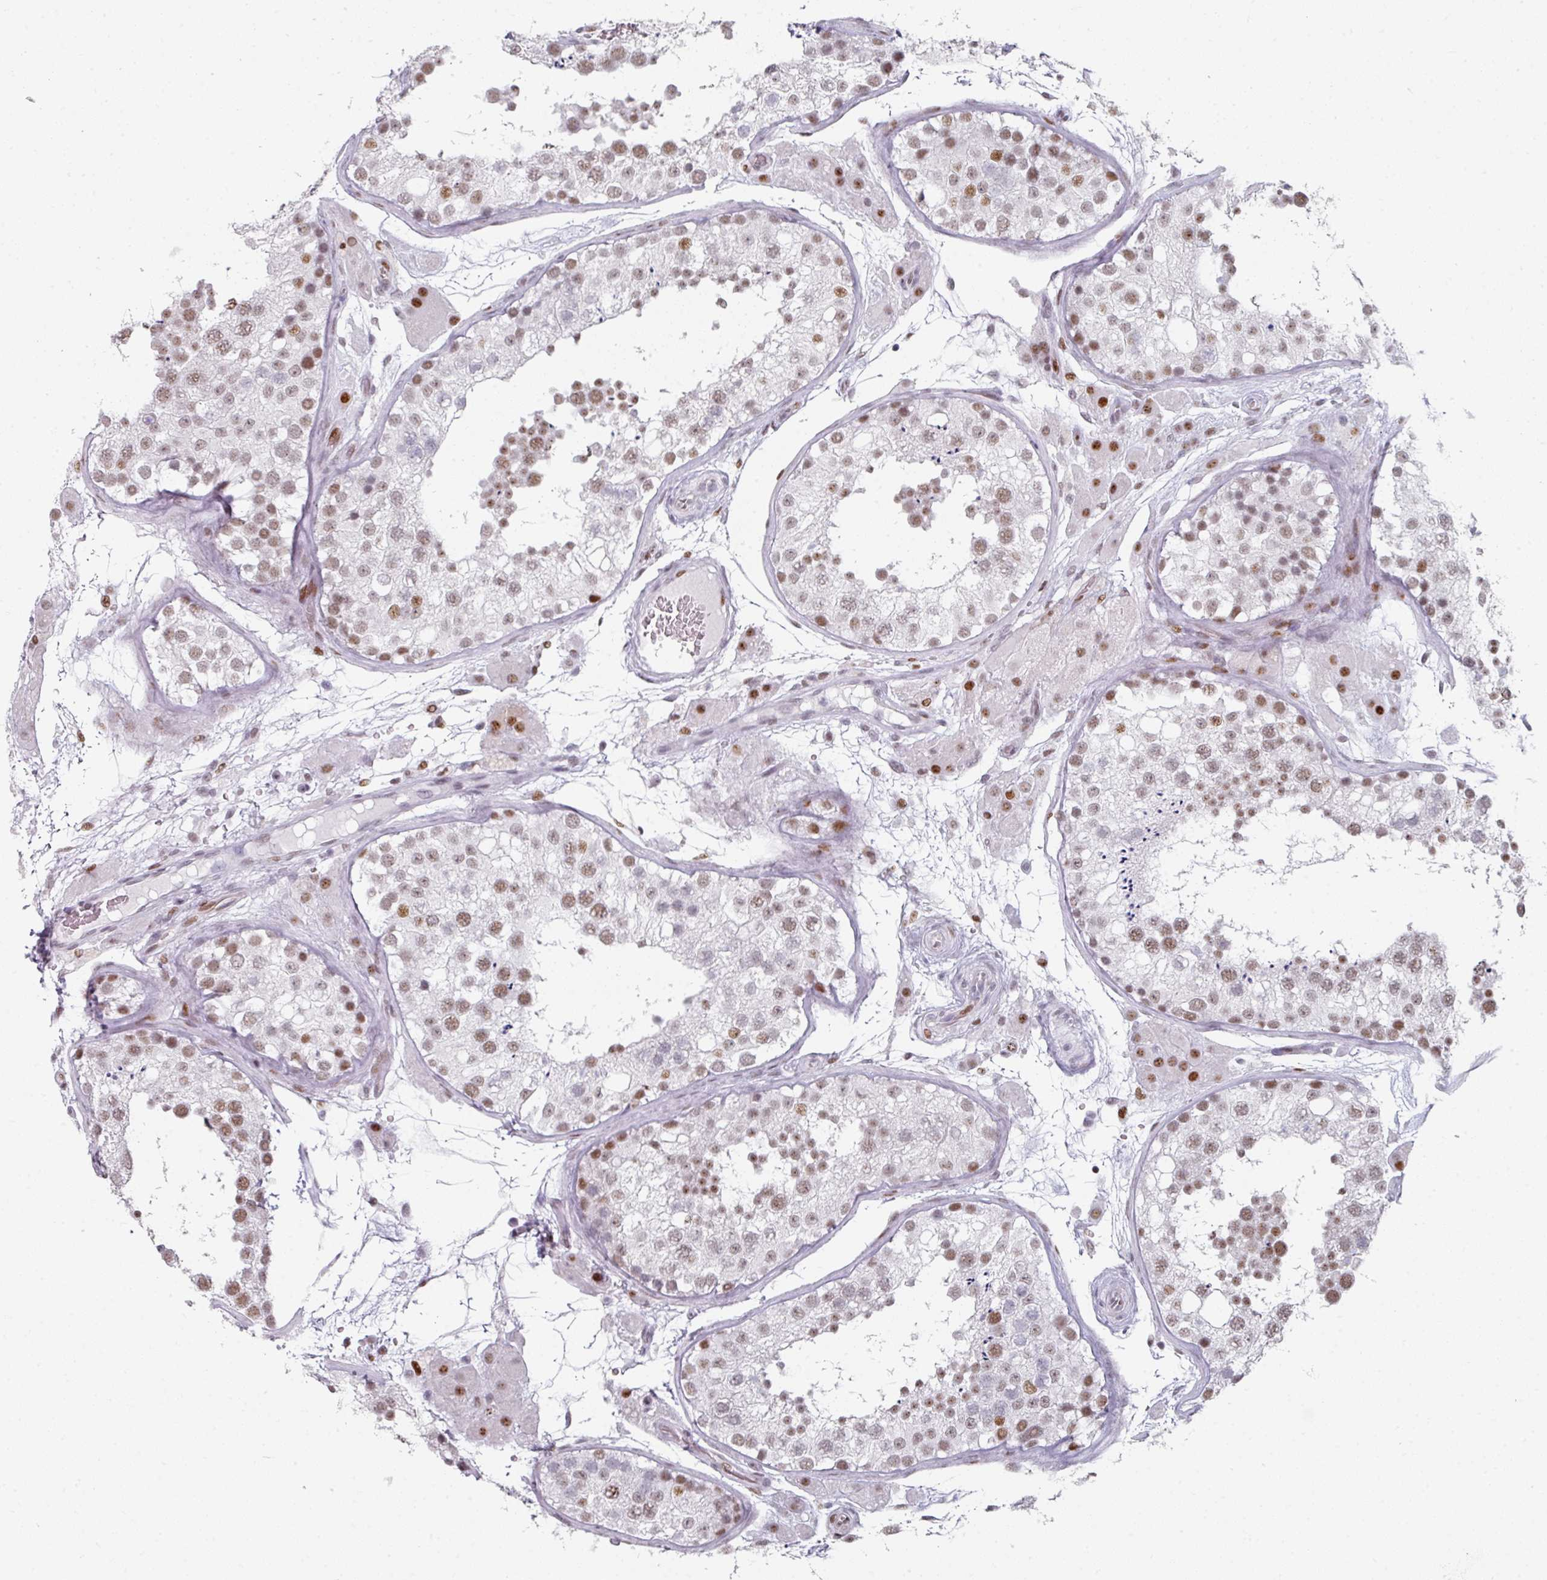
{"staining": {"intensity": "moderate", "quantity": ">75%", "location": "nuclear"}, "tissue": "testis", "cell_type": "Cells in seminiferous ducts", "image_type": "normal", "snomed": [{"axis": "morphology", "description": "Normal tissue, NOS"}, {"axis": "topography", "description": "Testis"}], "caption": "High-magnification brightfield microscopy of benign testis stained with DAB (brown) and counterstained with hematoxylin (blue). cells in seminiferous ducts exhibit moderate nuclear positivity is appreciated in approximately>75% of cells.", "gene": "SF3B5", "patient": {"sex": "male", "age": 26}}